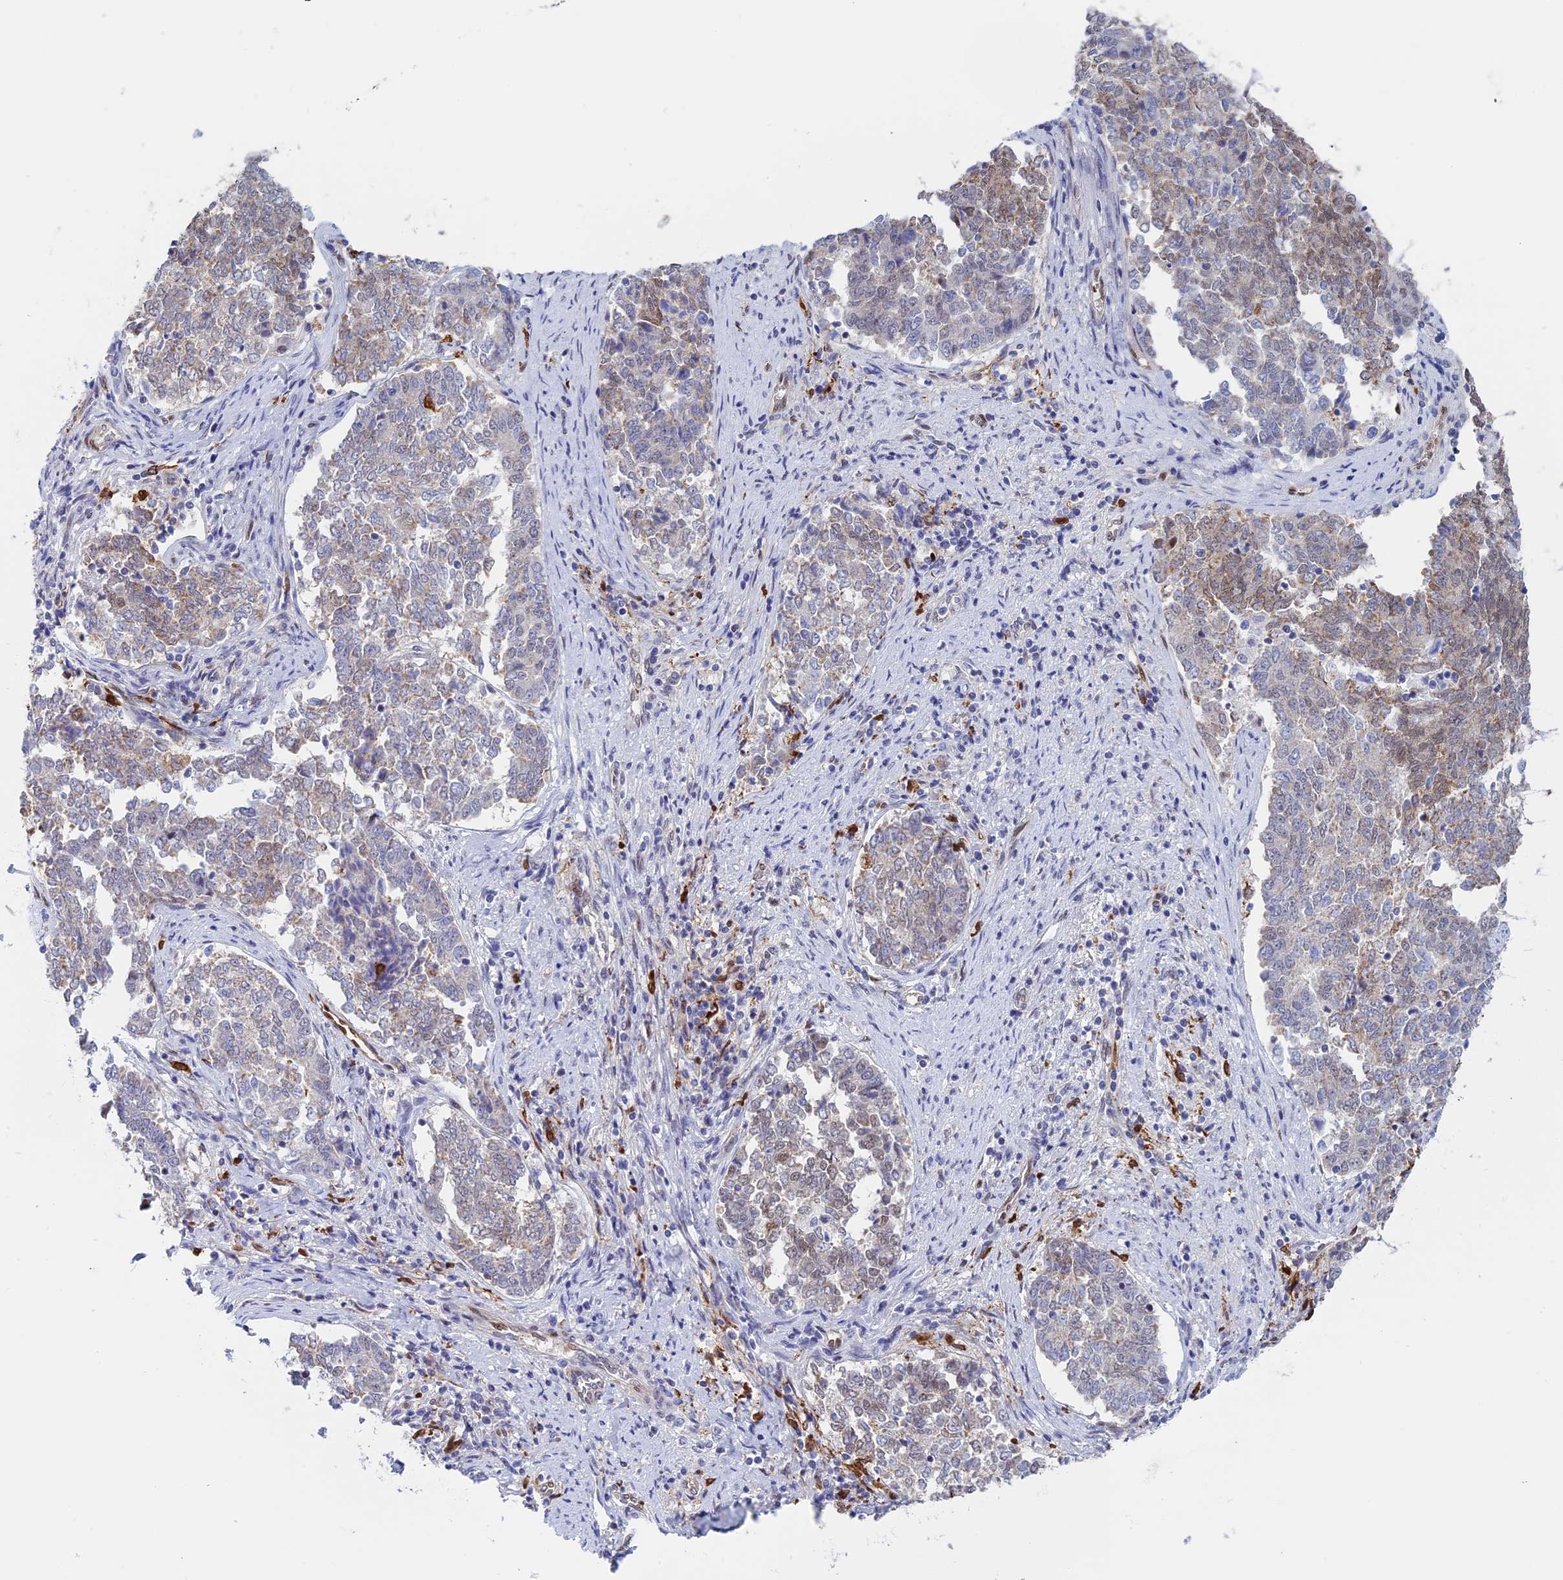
{"staining": {"intensity": "weak", "quantity": "<25%", "location": "nuclear"}, "tissue": "endometrial cancer", "cell_type": "Tumor cells", "image_type": "cancer", "snomed": [{"axis": "morphology", "description": "Adenocarcinoma, NOS"}, {"axis": "topography", "description": "Endometrium"}], "caption": "An immunohistochemistry (IHC) photomicrograph of endometrial adenocarcinoma is shown. There is no staining in tumor cells of endometrial adenocarcinoma.", "gene": "SLC26A1", "patient": {"sex": "female", "age": 80}}